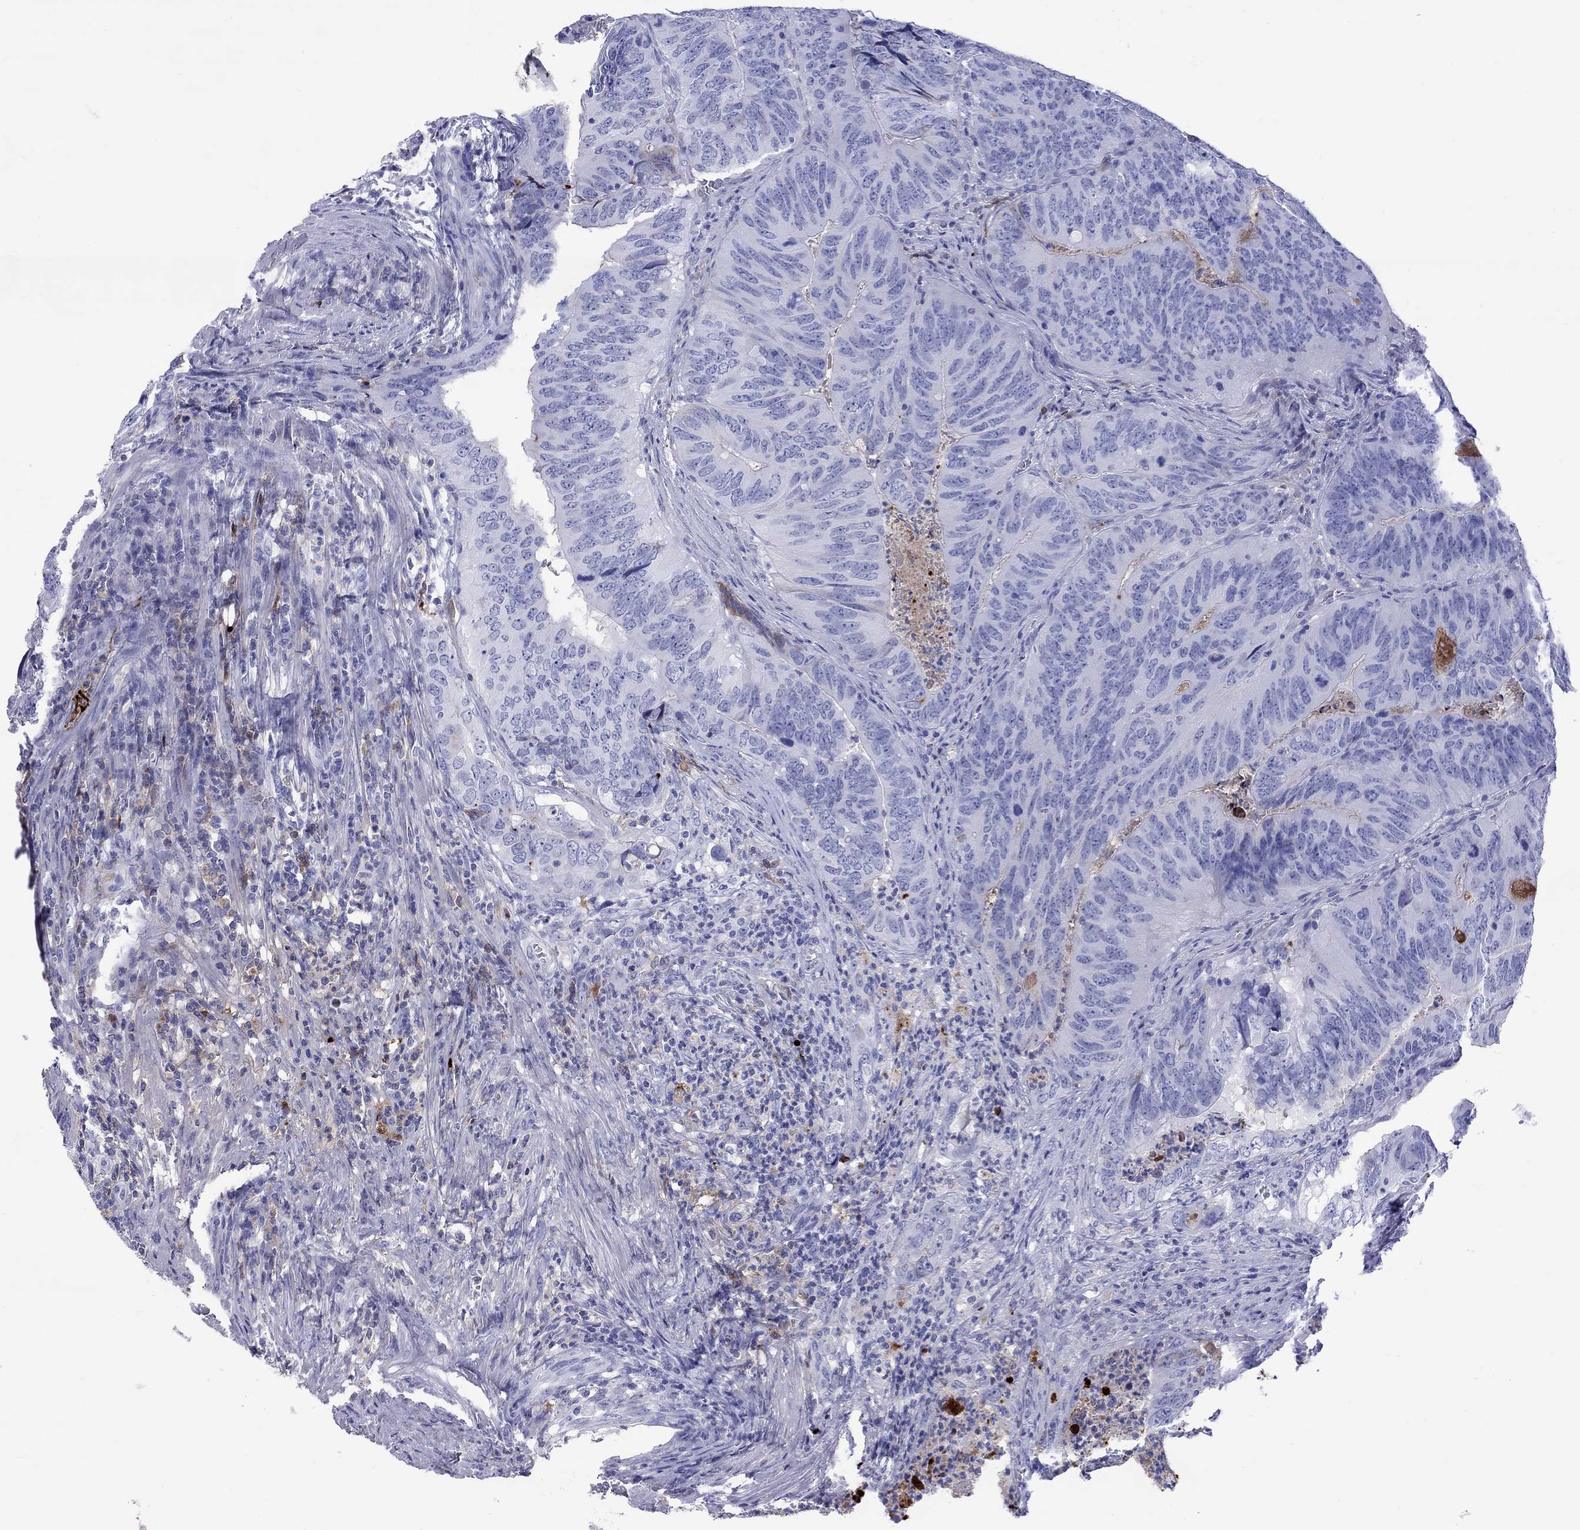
{"staining": {"intensity": "negative", "quantity": "none", "location": "none"}, "tissue": "colorectal cancer", "cell_type": "Tumor cells", "image_type": "cancer", "snomed": [{"axis": "morphology", "description": "Adenocarcinoma, NOS"}, {"axis": "topography", "description": "Colon"}], "caption": "Tumor cells are negative for protein expression in human colorectal adenocarcinoma. (DAB (3,3'-diaminobenzidine) immunohistochemistry (IHC) with hematoxylin counter stain).", "gene": "SERPINA3", "patient": {"sex": "male", "age": 79}}